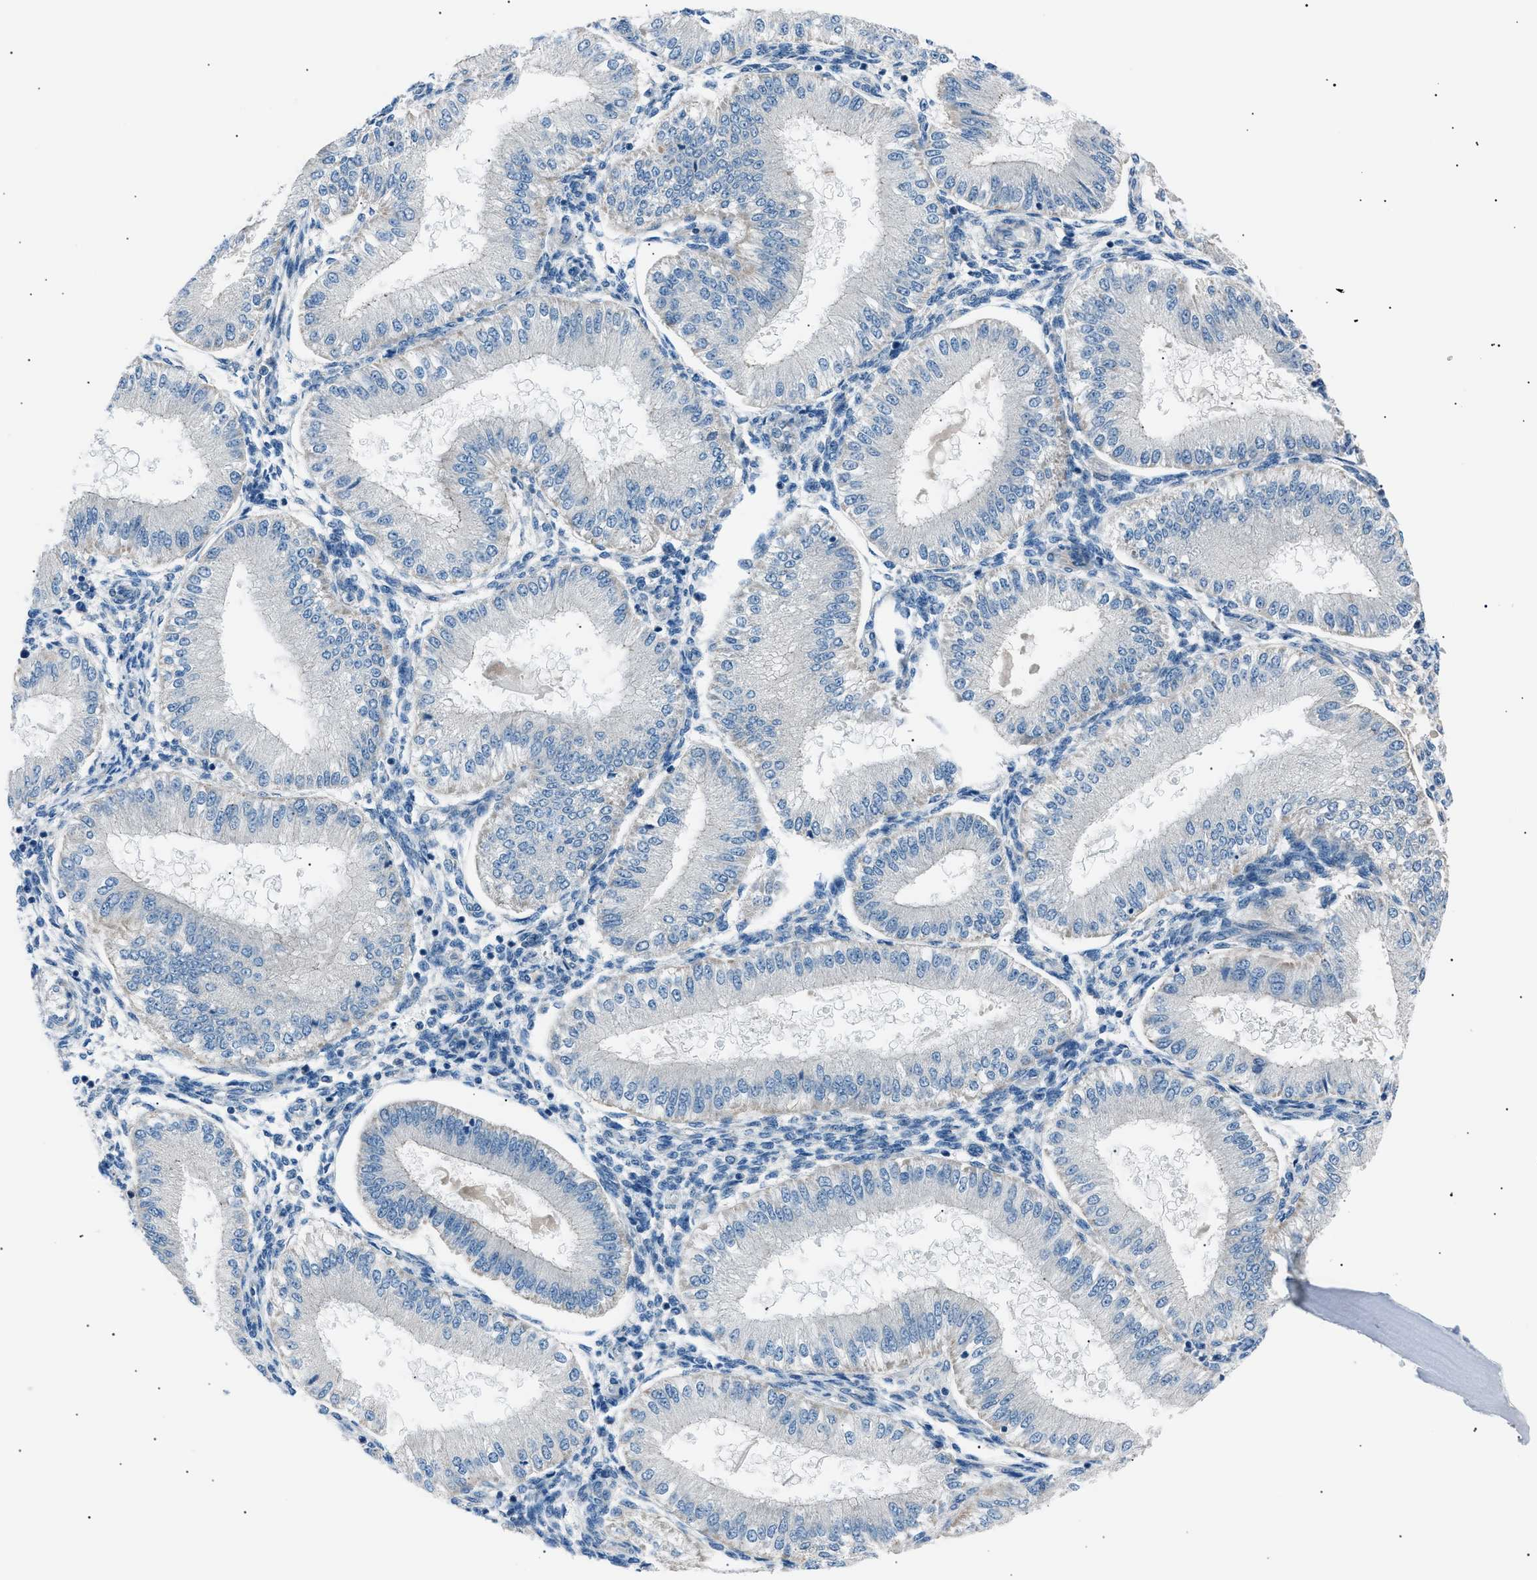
{"staining": {"intensity": "negative", "quantity": "none", "location": "none"}, "tissue": "endometrium", "cell_type": "Cells in endometrial stroma", "image_type": "normal", "snomed": [{"axis": "morphology", "description": "Normal tissue, NOS"}, {"axis": "topography", "description": "Endometrium"}], "caption": "An image of endometrium stained for a protein demonstrates no brown staining in cells in endometrial stroma.", "gene": "LRRC37B", "patient": {"sex": "female", "age": 39}}